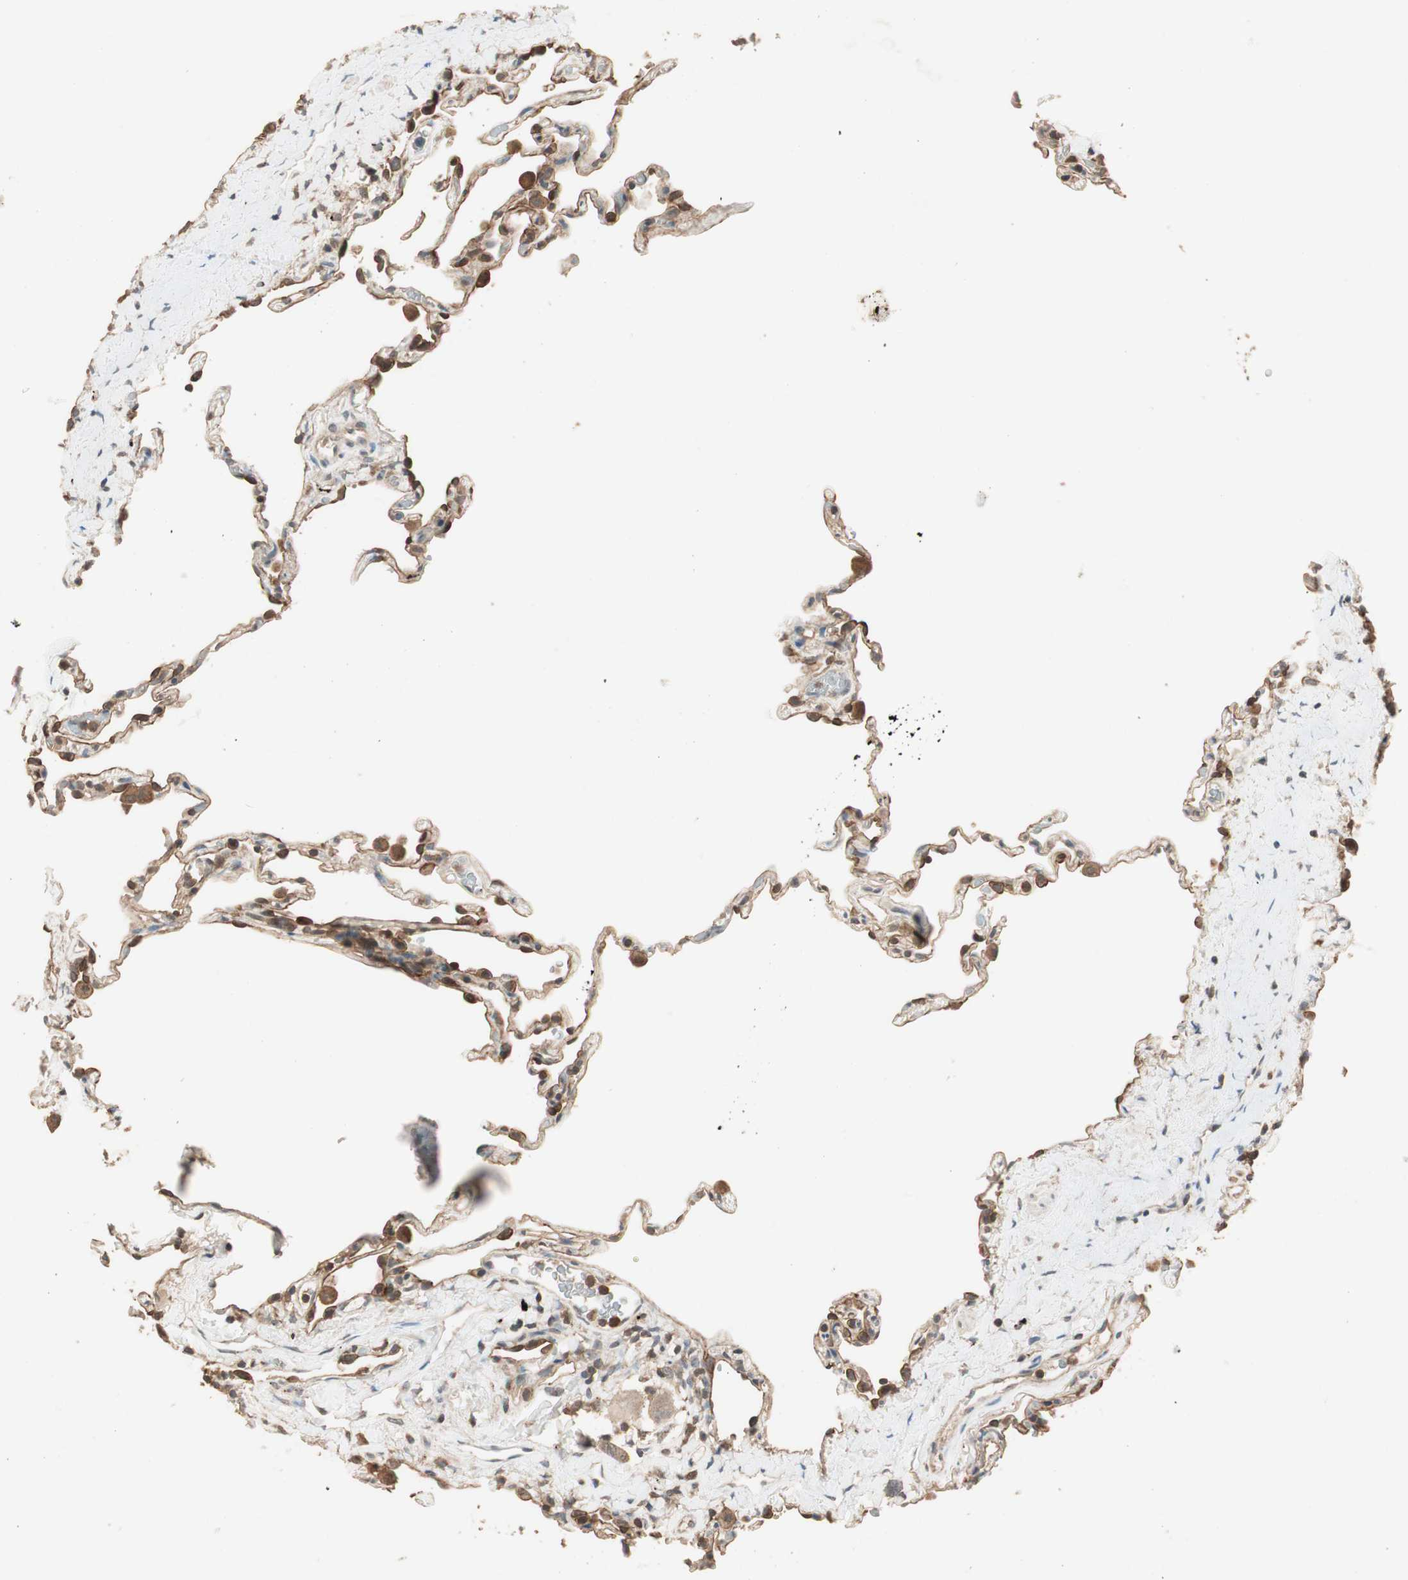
{"staining": {"intensity": "strong", "quantity": "25%-75%", "location": "cytoplasmic/membranous"}, "tissue": "lung", "cell_type": "Alveolar cells", "image_type": "normal", "snomed": [{"axis": "morphology", "description": "Normal tissue, NOS"}, {"axis": "topography", "description": "Lung"}], "caption": "About 25%-75% of alveolar cells in normal human lung reveal strong cytoplasmic/membranous protein staining as visualized by brown immunohistochemical staining.", "gene": "TRIM21", "patient": {"sex": "male", "age": 59}}